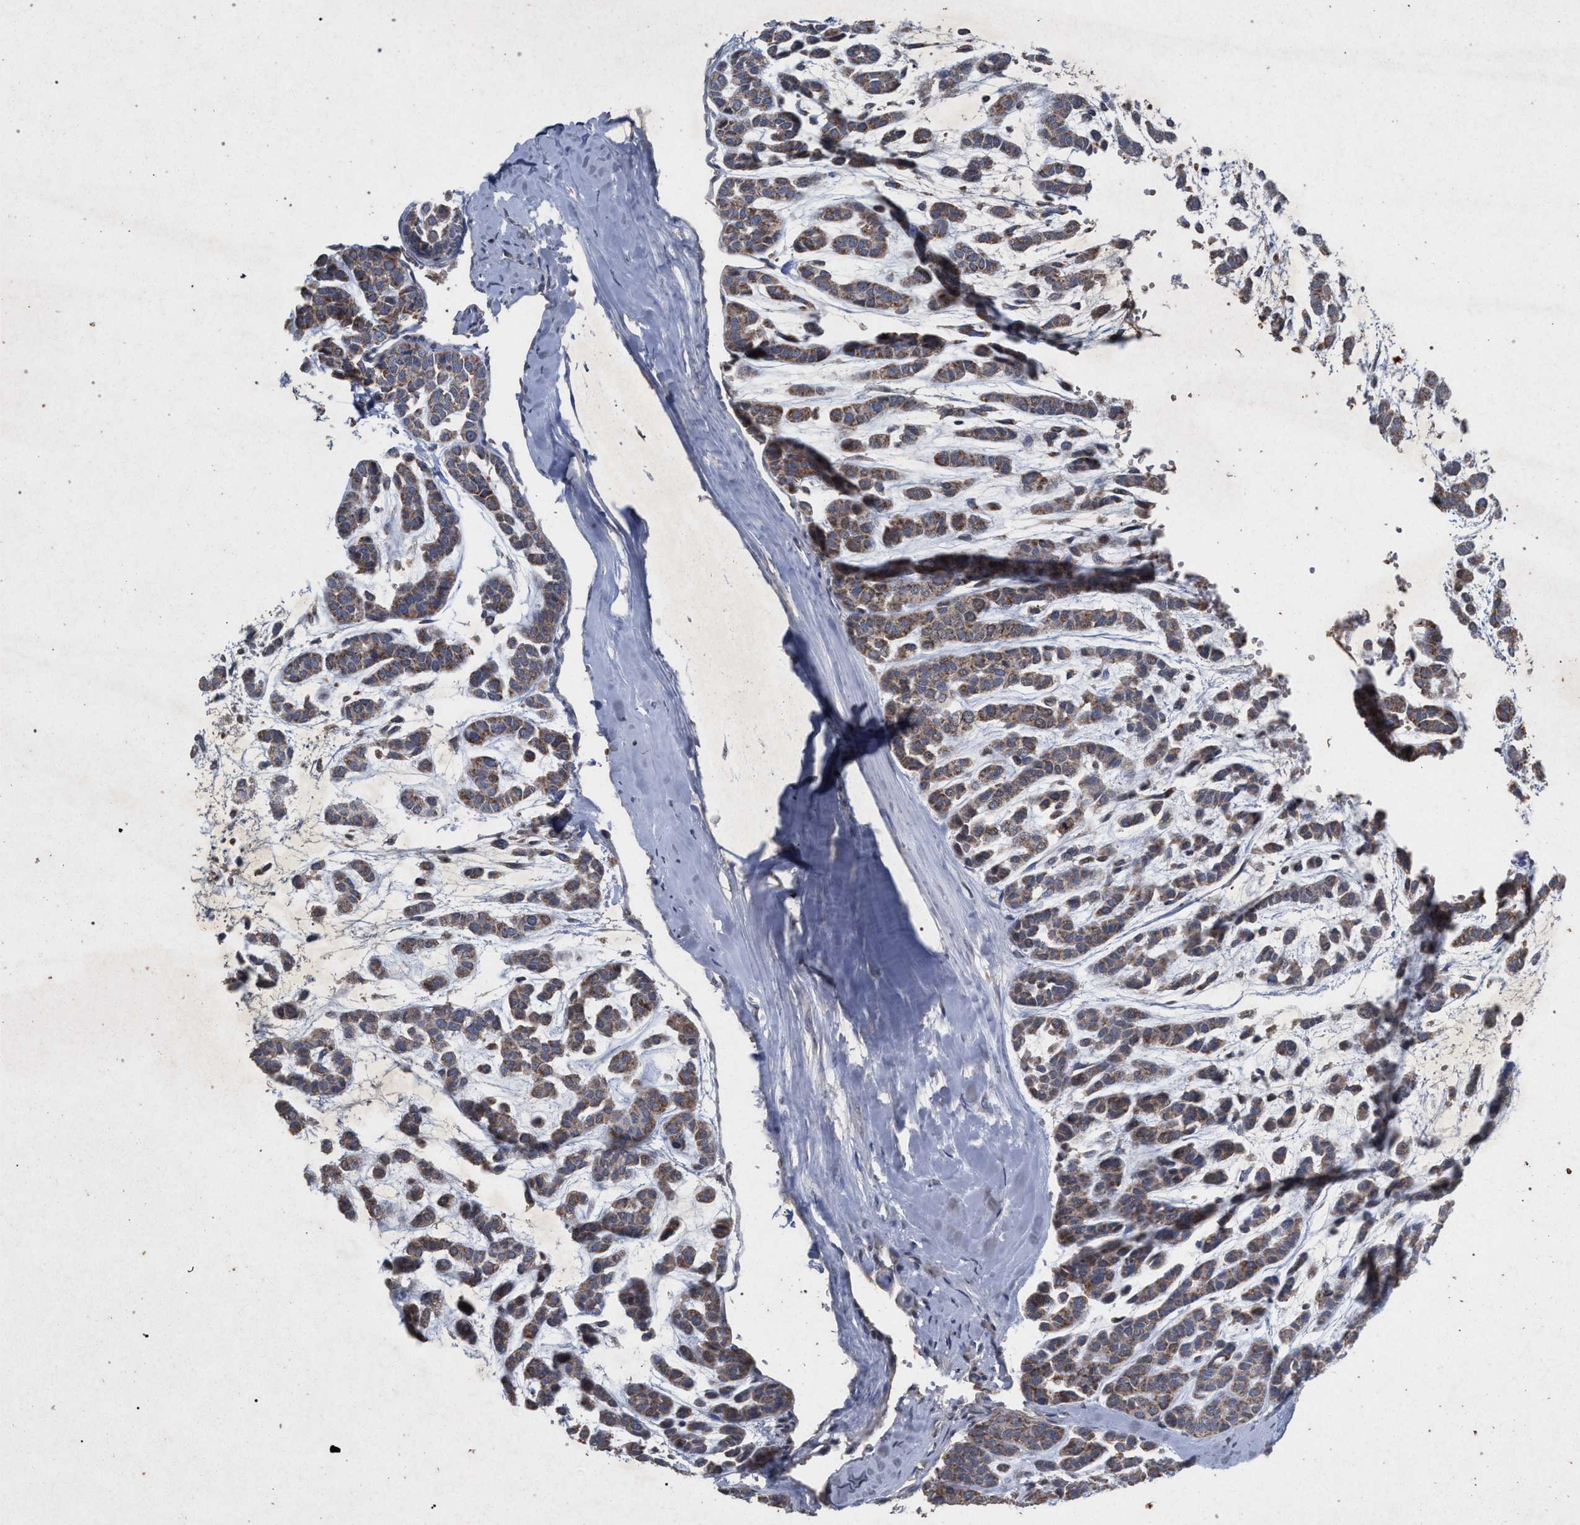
{"staining": {"intensity": "moderate", "quantity": ">75%", "location": "cytoplasmic/membranous"}, "tissue": "head and neck cancer", "cell_type": "Tumor cells", "image_type": "cancer", "snomed": [{"axis": "morphology", "description": "Adenocarcinoma, NOS"}, {"axis": "morphology", "description": "Adenoma, NOS"}, {"axis": "topography", "description": "Head-Neck"}], "caption": "Immunohistochemistry staining of adenoma (head and neck), which exhibits medium levels of moderate cytoplasmic/membranous staining in approximately >75% of tumor cells indicating moderate cytoplasmic/membranous protein expression. The staining was performed using DAB (brown) for protein detection and nuclei were counterstained in hematoxylin (blue).", "gene": "PKD2L1", "patient": {"sex": "female", "age": 55}}